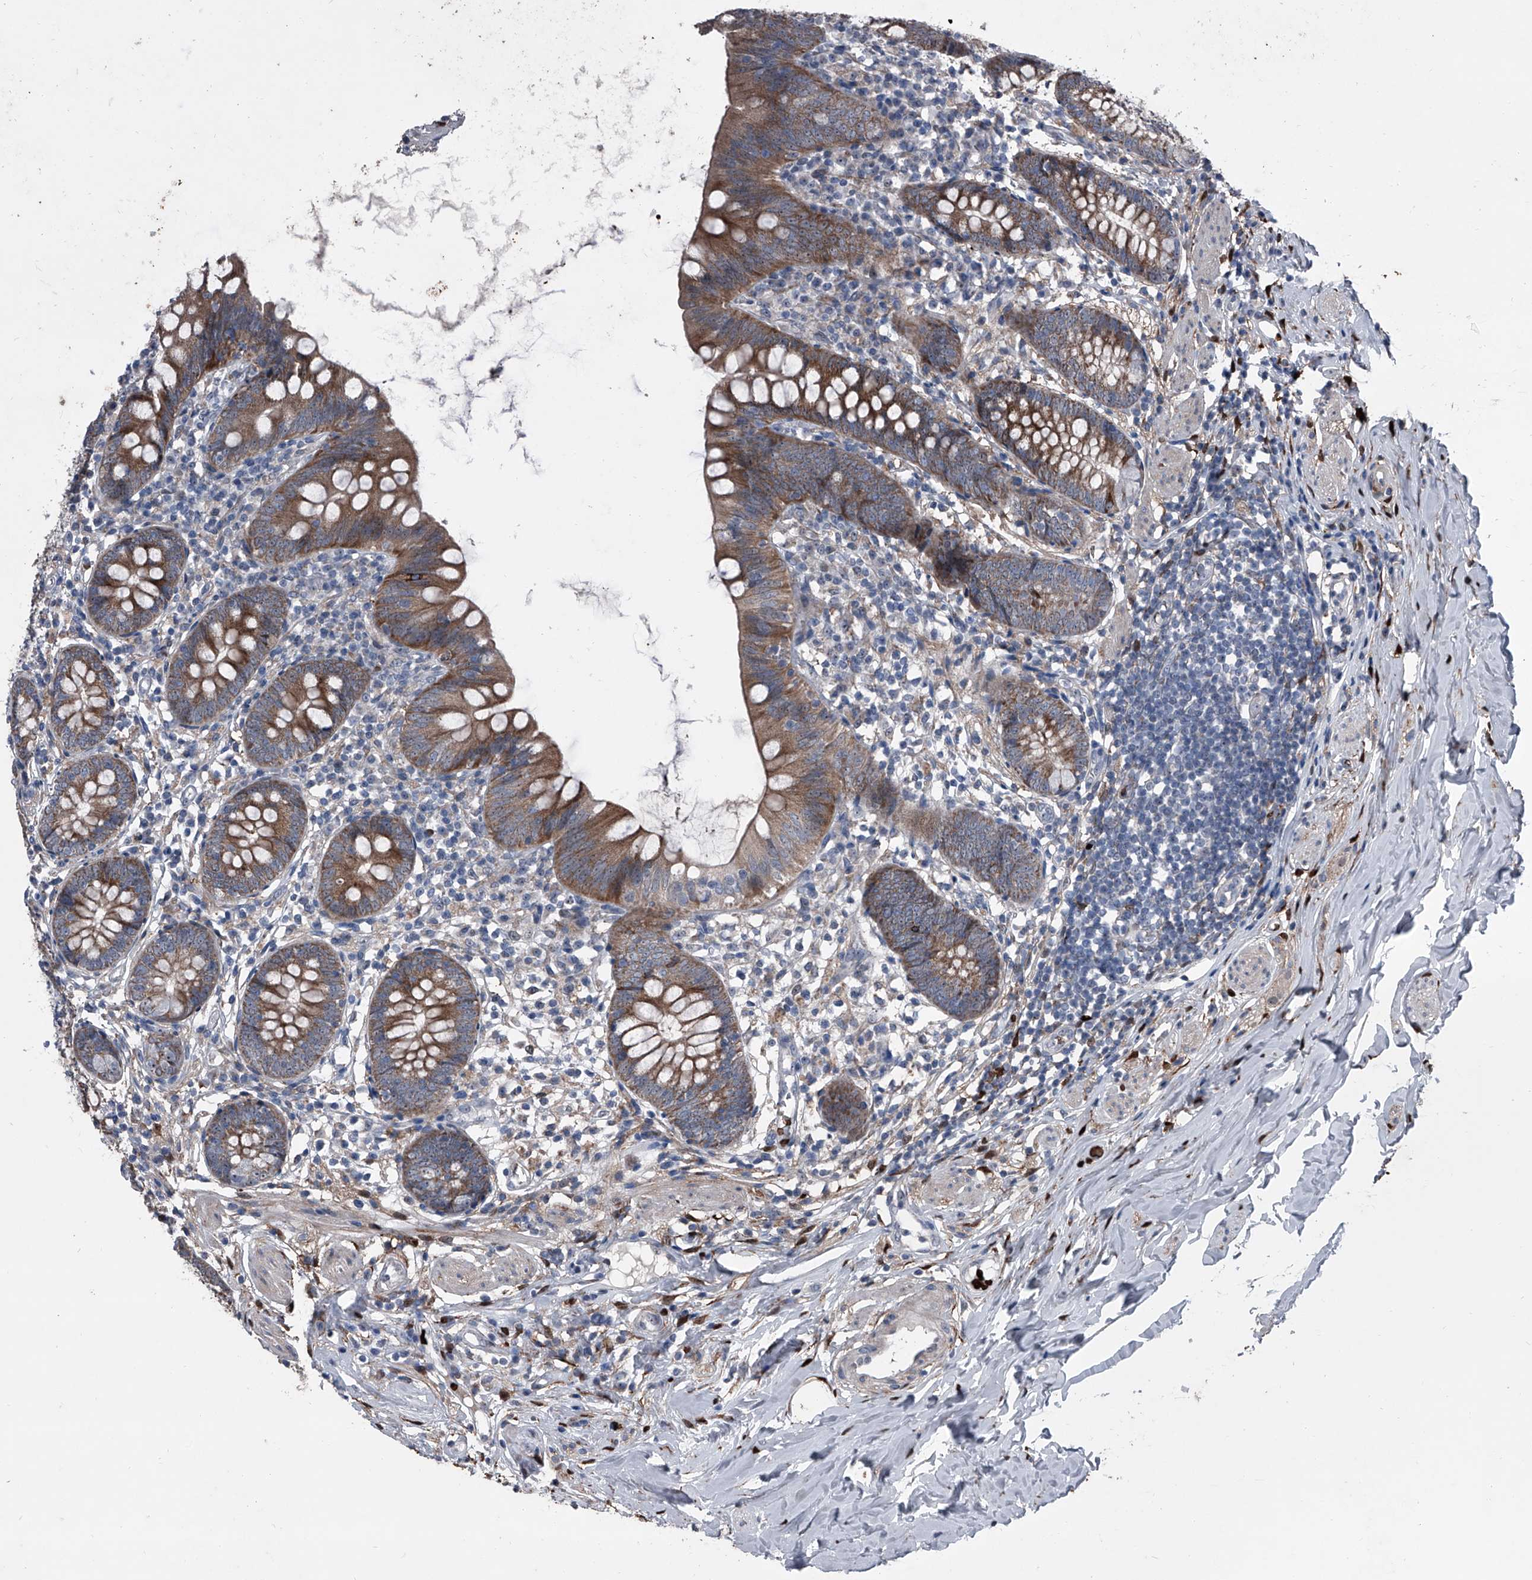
{"staining": {"intensity": "moderate", "quantity": ">75%", "location": "cytoplasmic/membranous"}, "tissue": "appendix", "cell_type": "Glandular cells", "image_type": "normal", "snomed": [{"axis": "morphology", "description": "Normal tissue, NOS"}, {"axis": "topography", "description": "Appendix"}], "caption": "Immunohistochemical staining of normal human appendix exhibits >75% levels of moderate cytoplasmic/membranous protein staining in about >75% of glandular cells.", "gene": "CEP85L", "patient": {"sex": "female", "age": 62}}